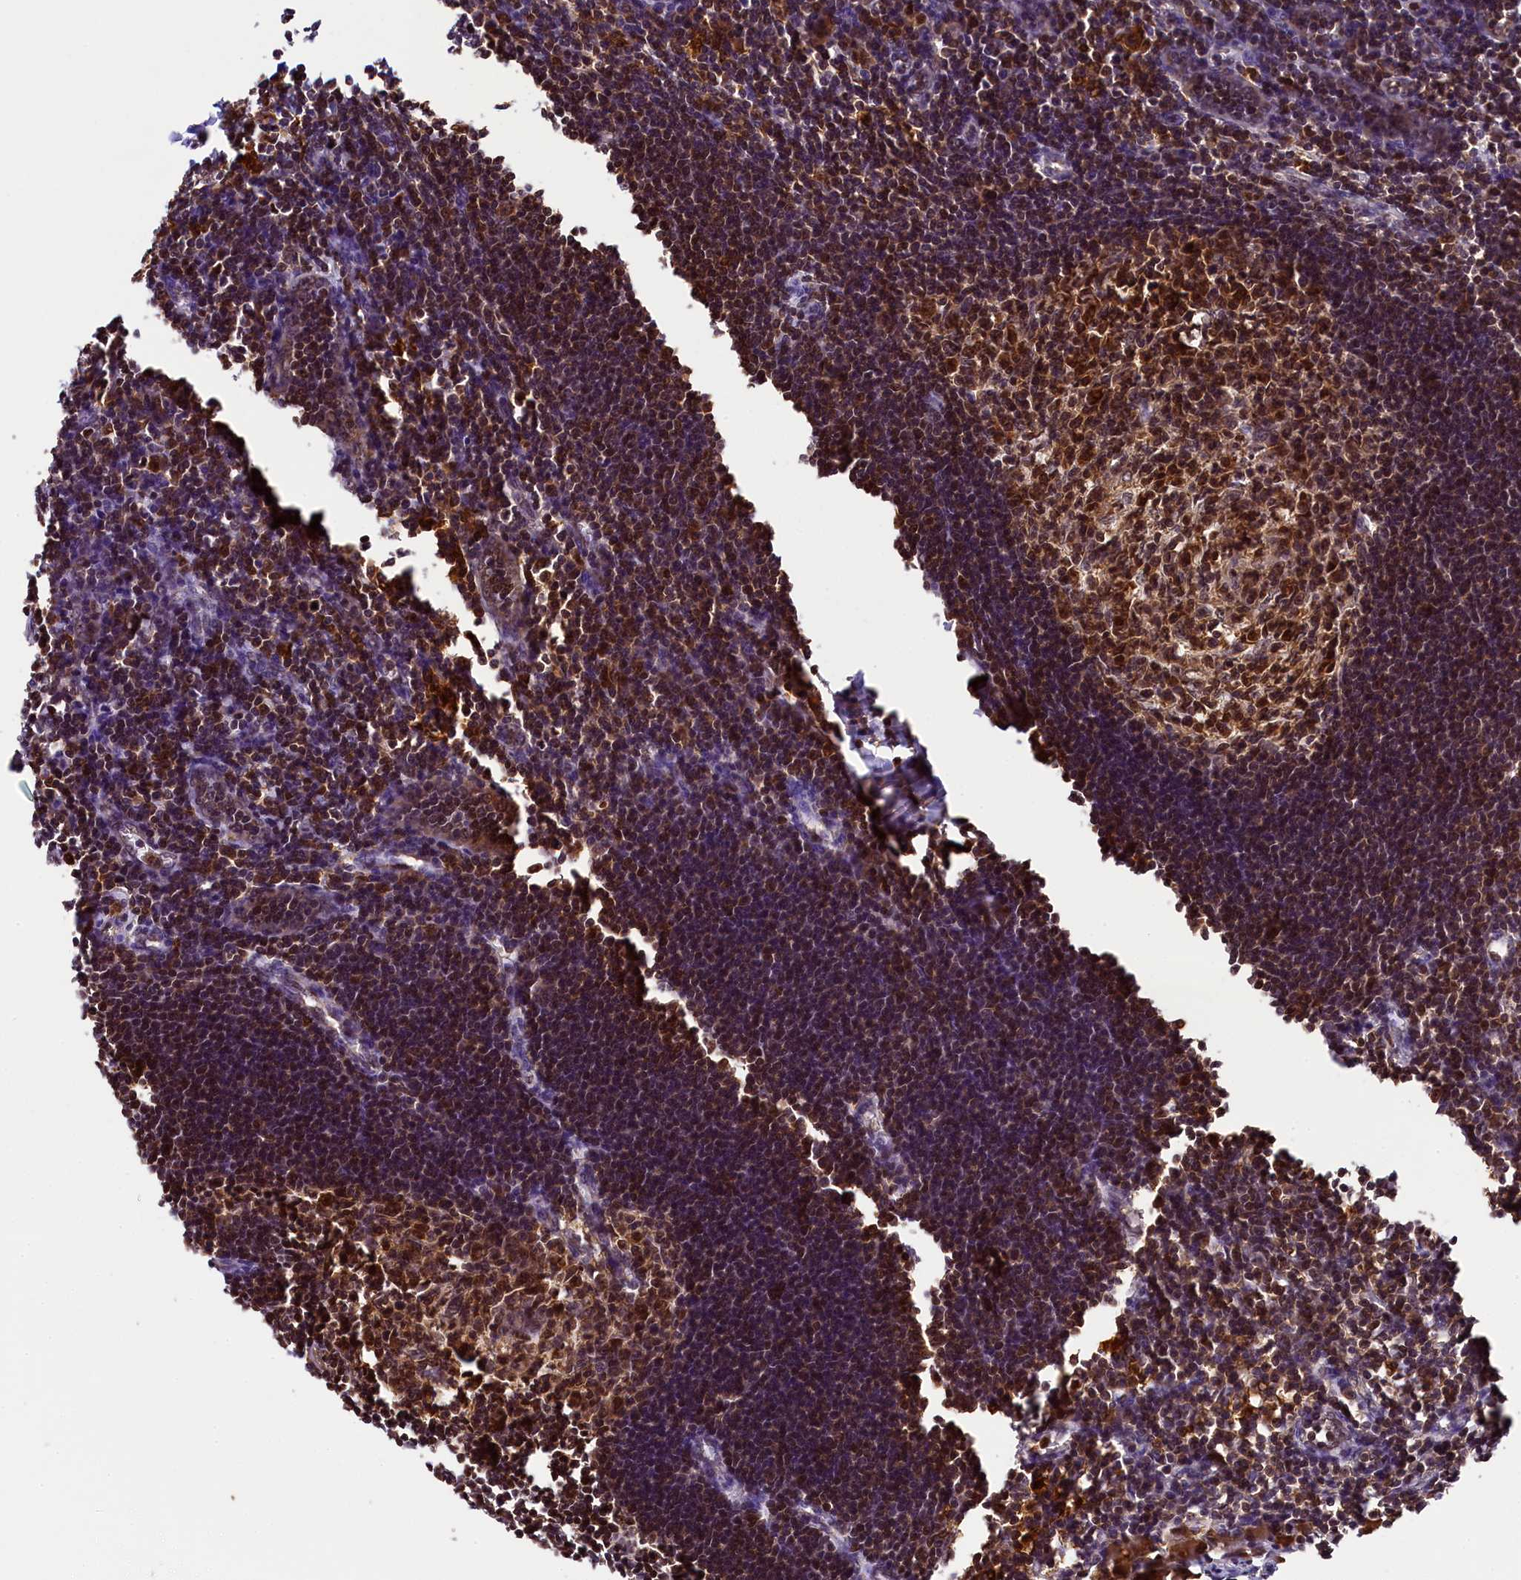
{"staining": {"intensity": "moderate", "quantity": ">75%", "location": "cytoplasmic/membranous,nuclear"}, "tissue": "lymph node", "cell_type": "Germinal center cells", "image_type": "normal", "snomed": [{"axis": "morphology", "description": "Normal tissue, NOS"}, {"axis": "morphology", "description": "Malignant melanoma, Metastatic site"}, {"axis": "topography", "description": "Lymph node"}], "caption": "This micrograph exhibits IHC staining of benign lymph node, with medium moderate cytoplasmic/membranous,nuclear expression in about >75% of germinal center cells.", "gene": "EIF6", "patient": {"sex": "male", "age": 41}}